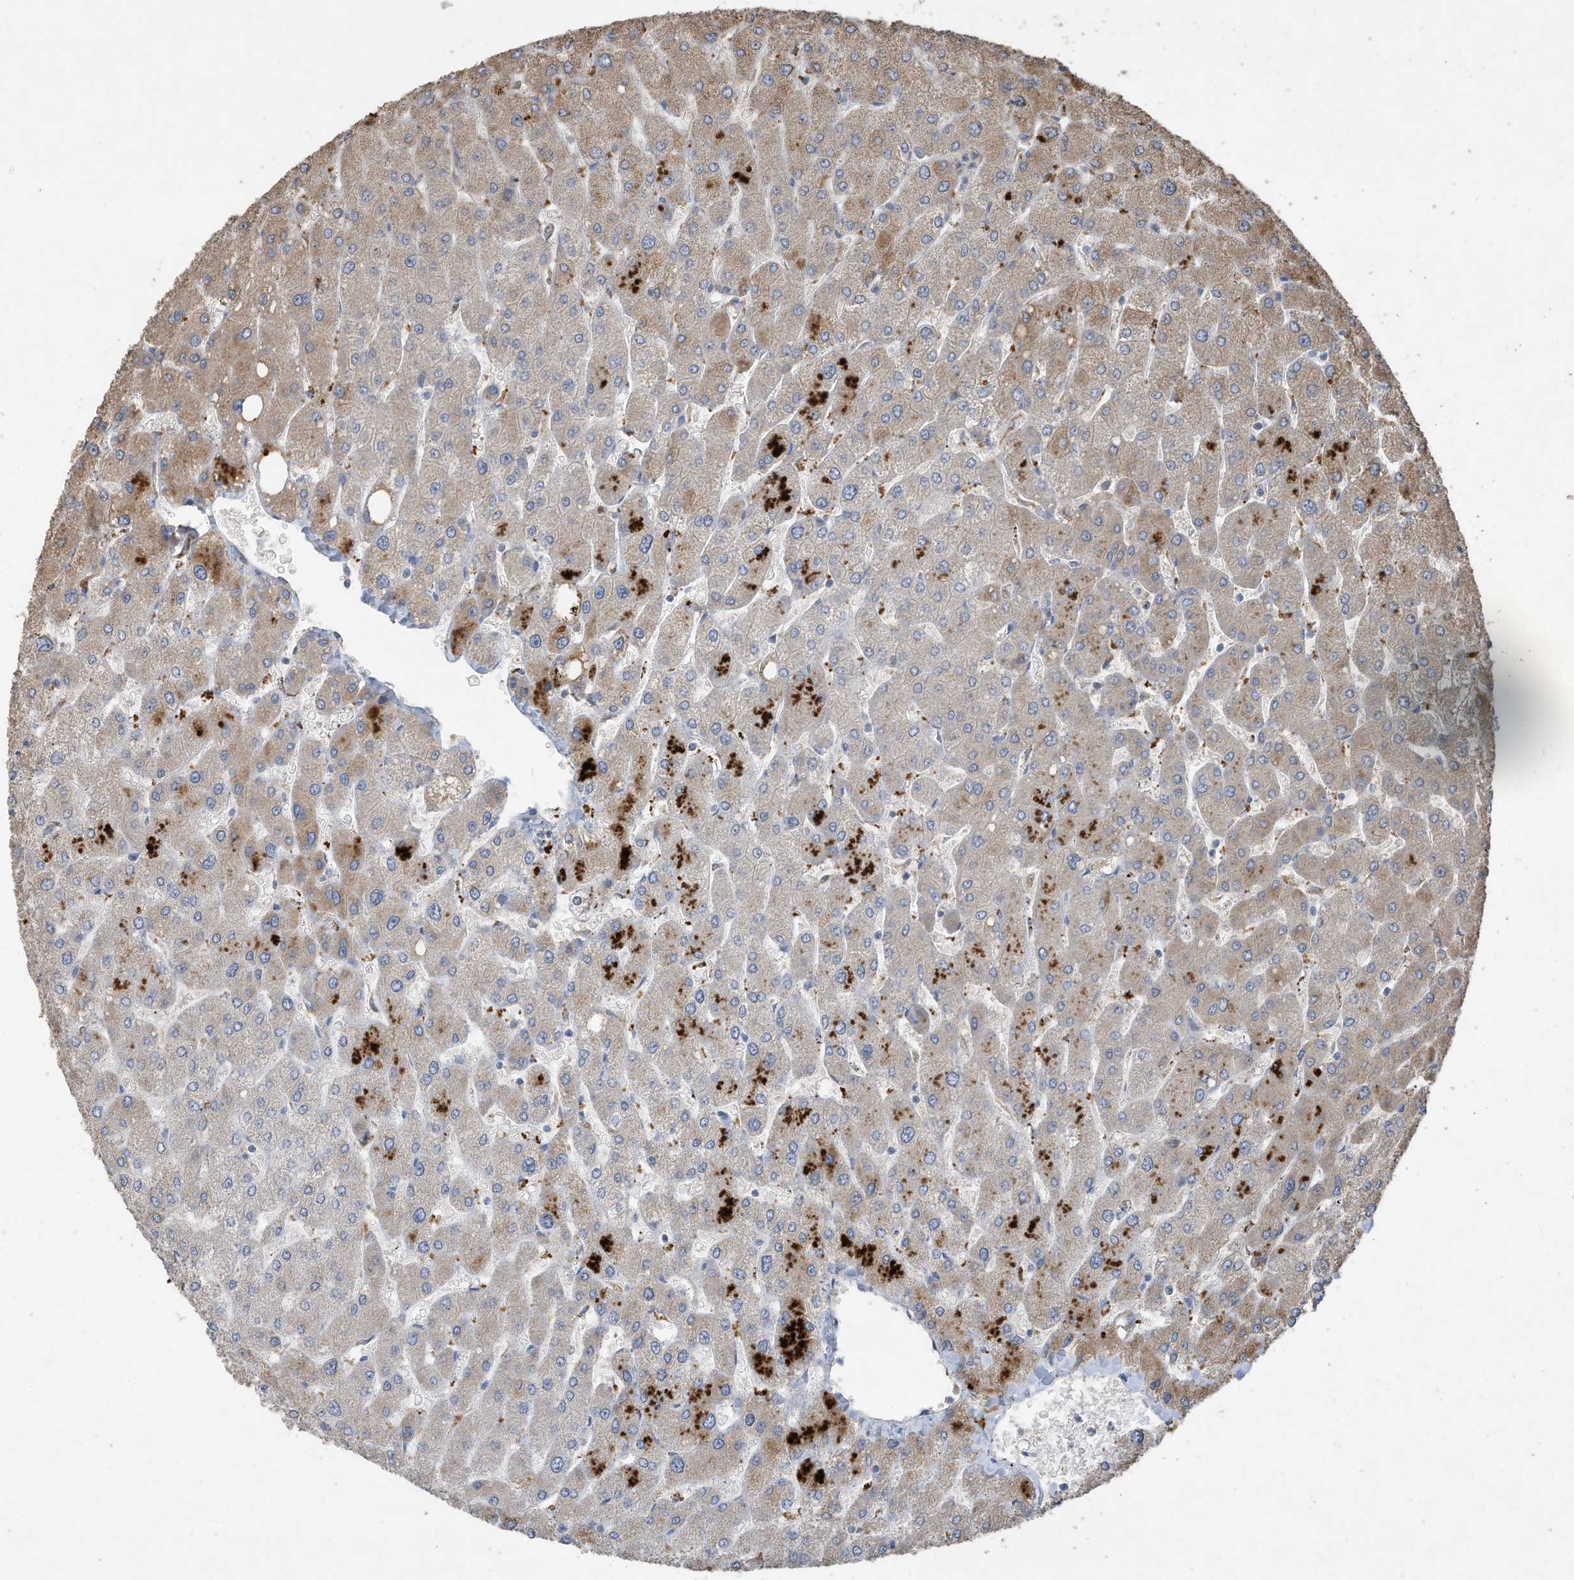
{"staining": {"intensity": "negative", "quantity": "none", "location": "none"}, "tissue": "liver", "cell_type": "Cholangiocytes", "image_type": "normal", "snomed": [{"axis": "morphology", "description": "Normal tissue, NOS"}, {"axis": "topography", "description": "Liver"}], "caption": "Immunohistochemistry of unremarkable human liver demonstrates no positivity in cholangiocytes.", "gene": "CAPN13", "patient": {"sex": "male", "age": 55}}